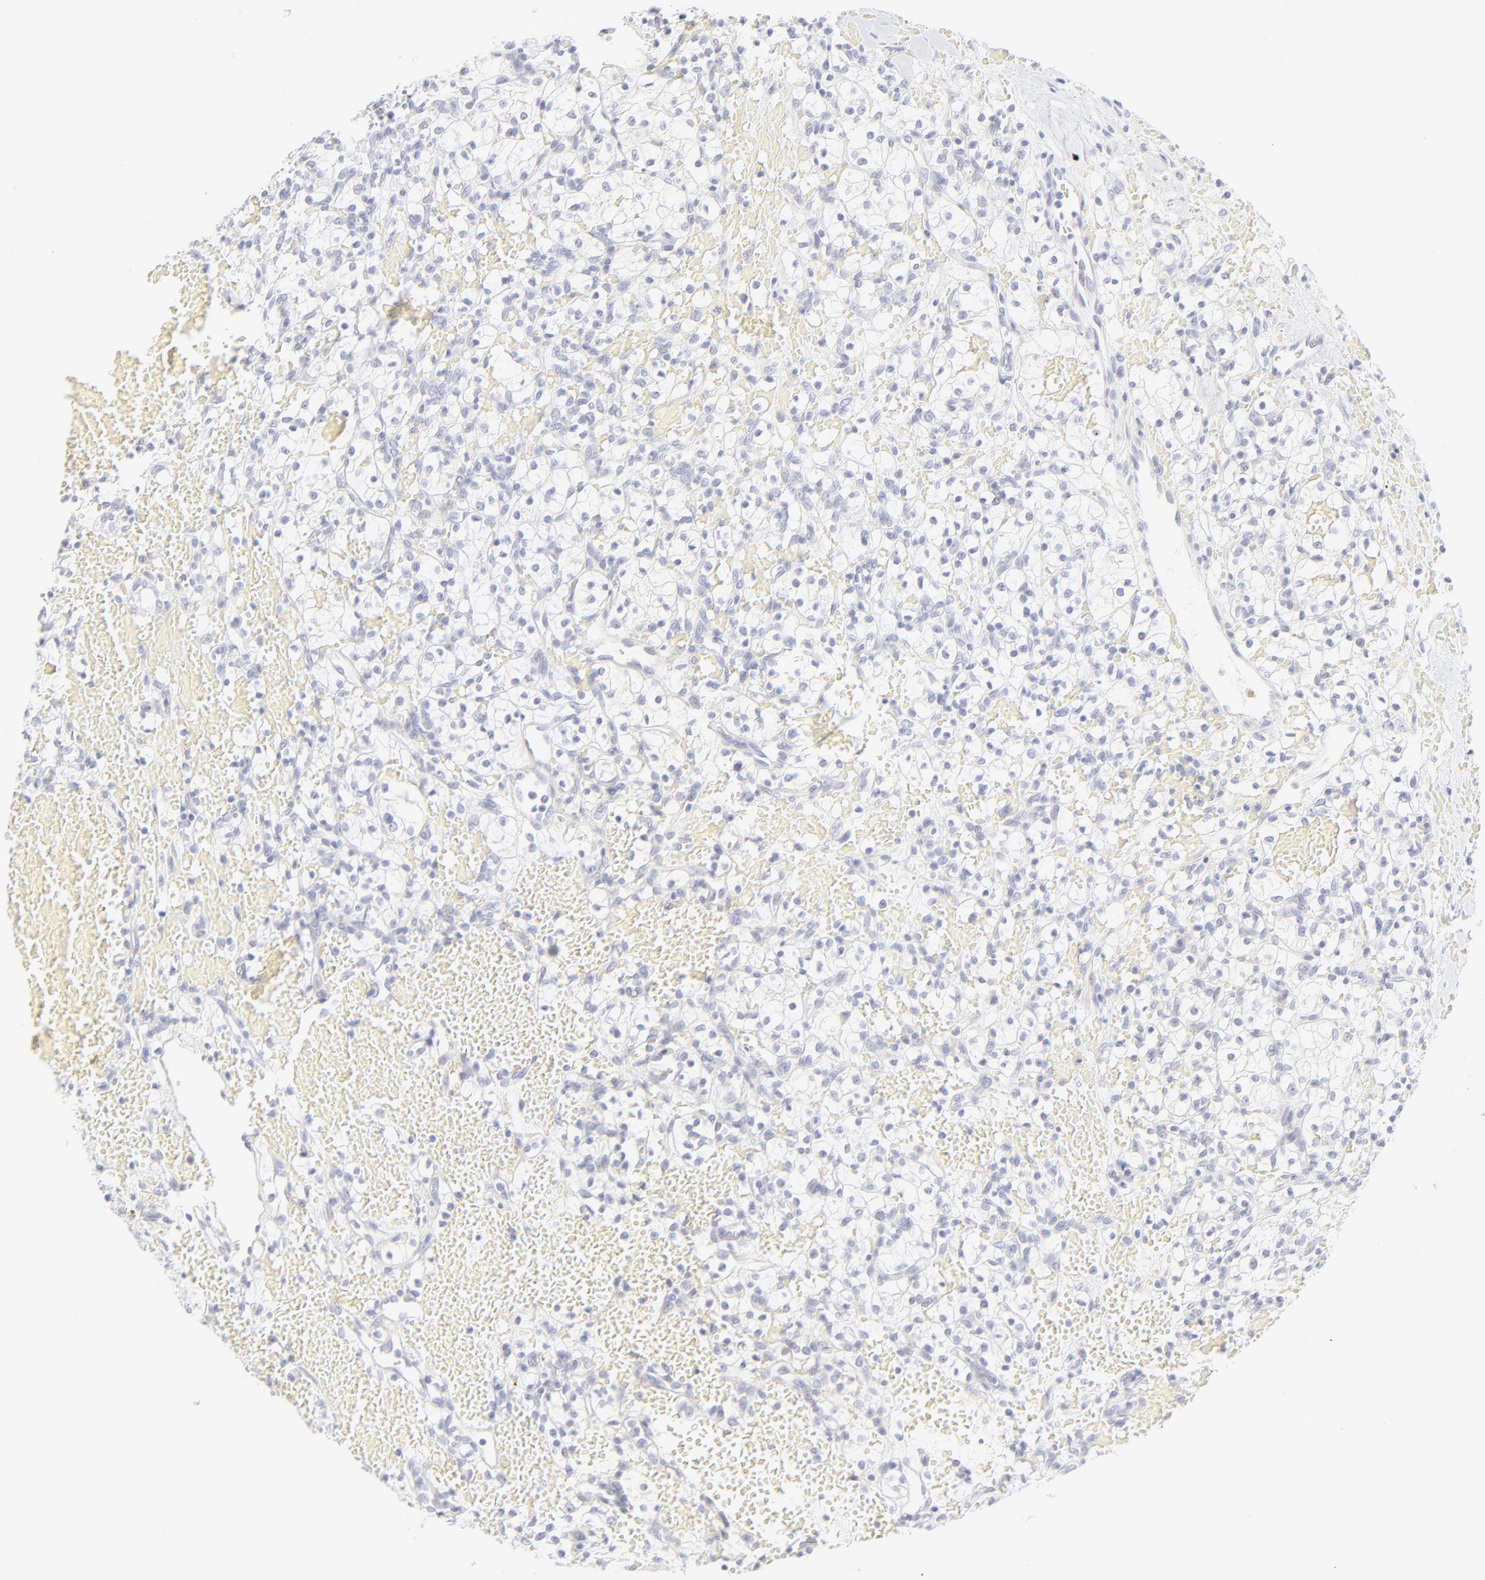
{"staining": {"intensity": "negative", "quantity": "none", "location": "none"}, "tissue": "renal cancer", "cell_type": "Tumor cells", "image_type": "cancer", "snomed": [{"axis": "morphology", "description": "Adenocarcinoma, NOS"}, {"axis": "topography", "description": "Kidney"}], "caption": "Tumor cells show no significant staining in renal cancer.", "gene": "NPNT", "patient": {"sex": "female", "age": 60}}